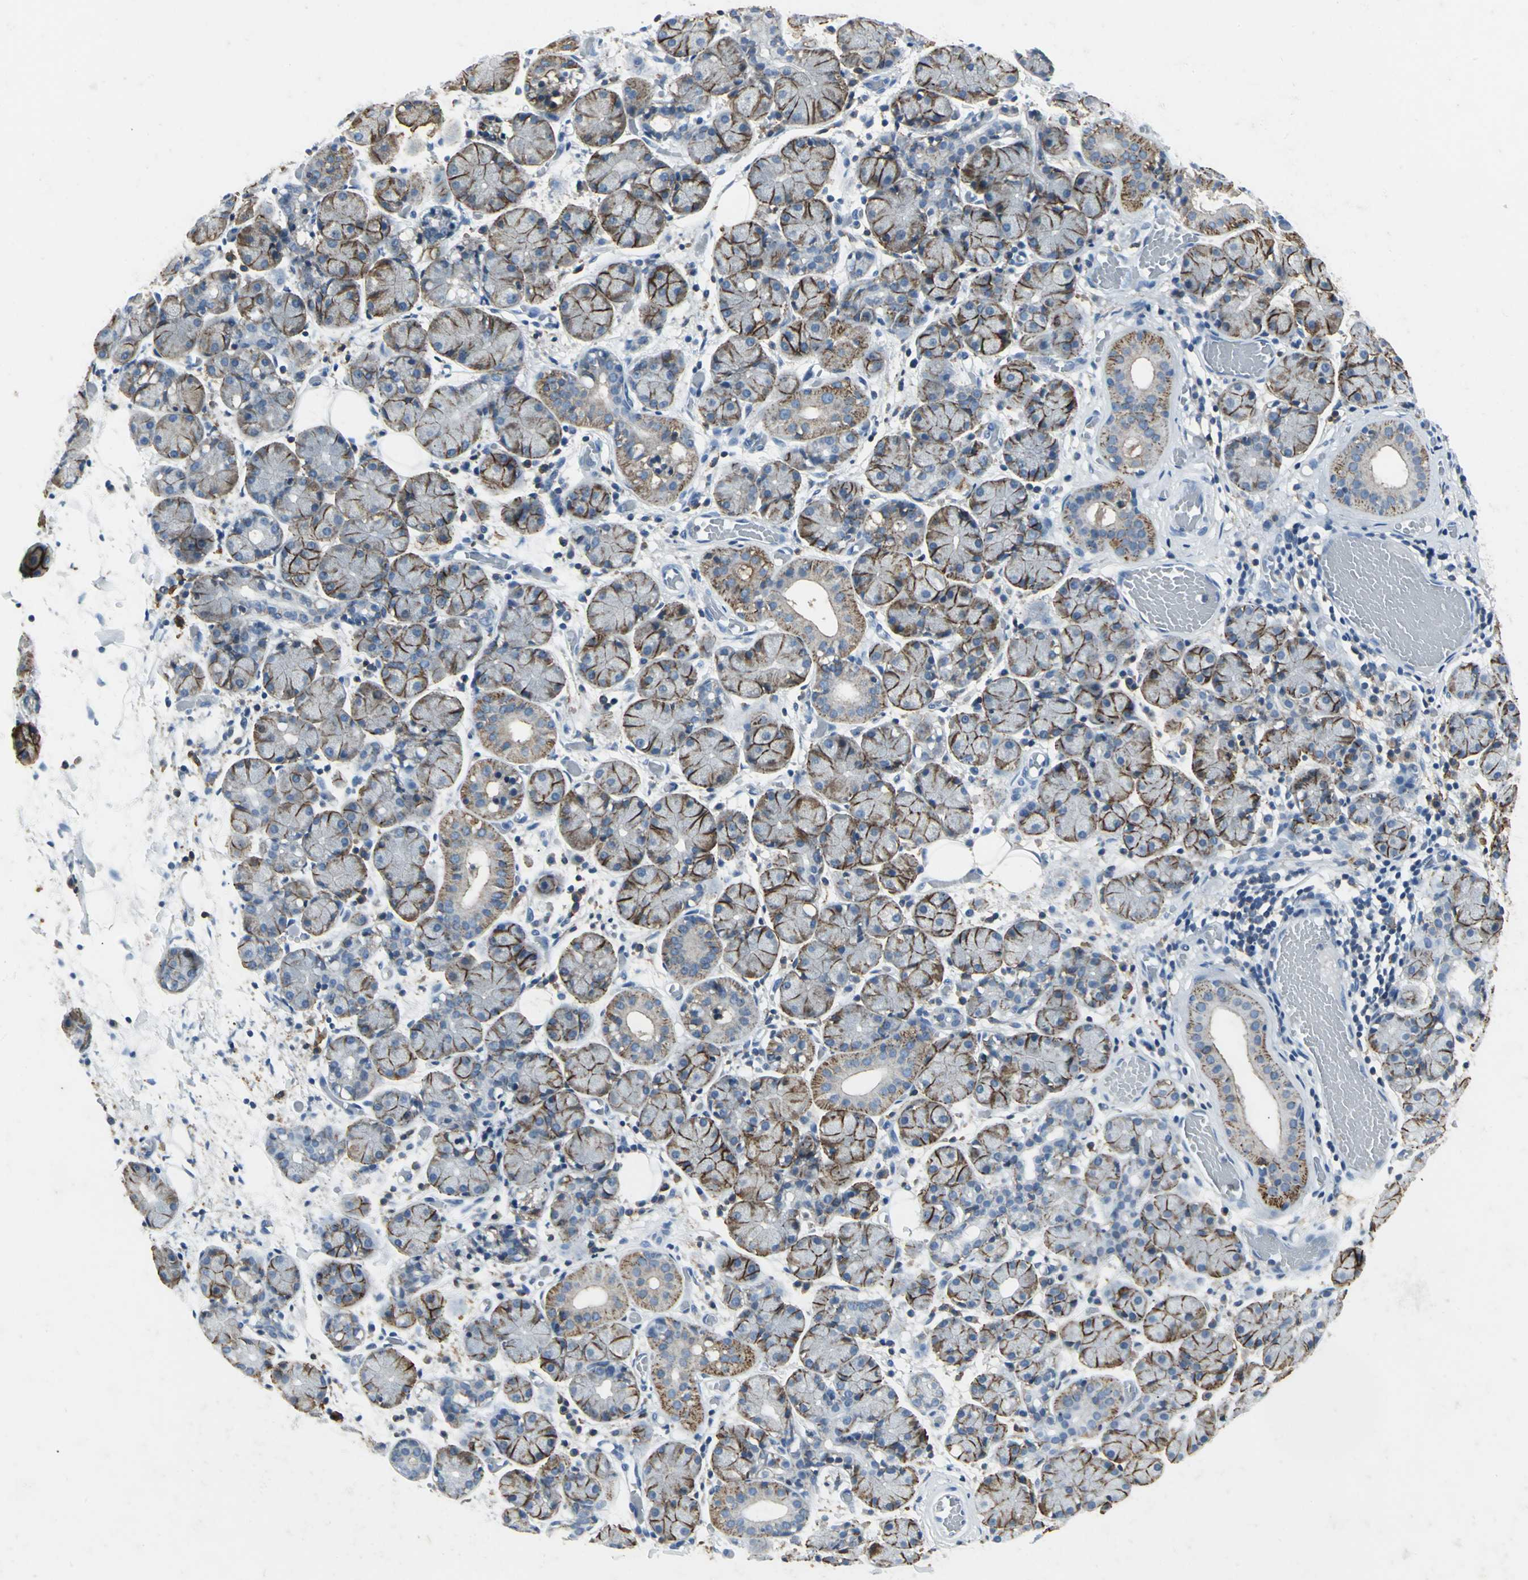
{"staining": {"intensity": "moderate", "quantity": ">75%", "location": "cytoplasmic/membranous"}, "tissue": "salivary gland", "cell_type": "Glandular cells", "image_type": "normal", "snomed": [{"axis": "morphology", "description": "Normal tissue, NOS"}, {"axis": "topography", "description": "Salivary gland"}], "caption": "This is a photomicrograph of immunohistochemistry staining of benign salivary gland, which shows moderate positivity in the cytoplasmic/membranous of glandular cells.", "gene": "IQGAP2", "patient": {"sex": "female", "age": 24}}